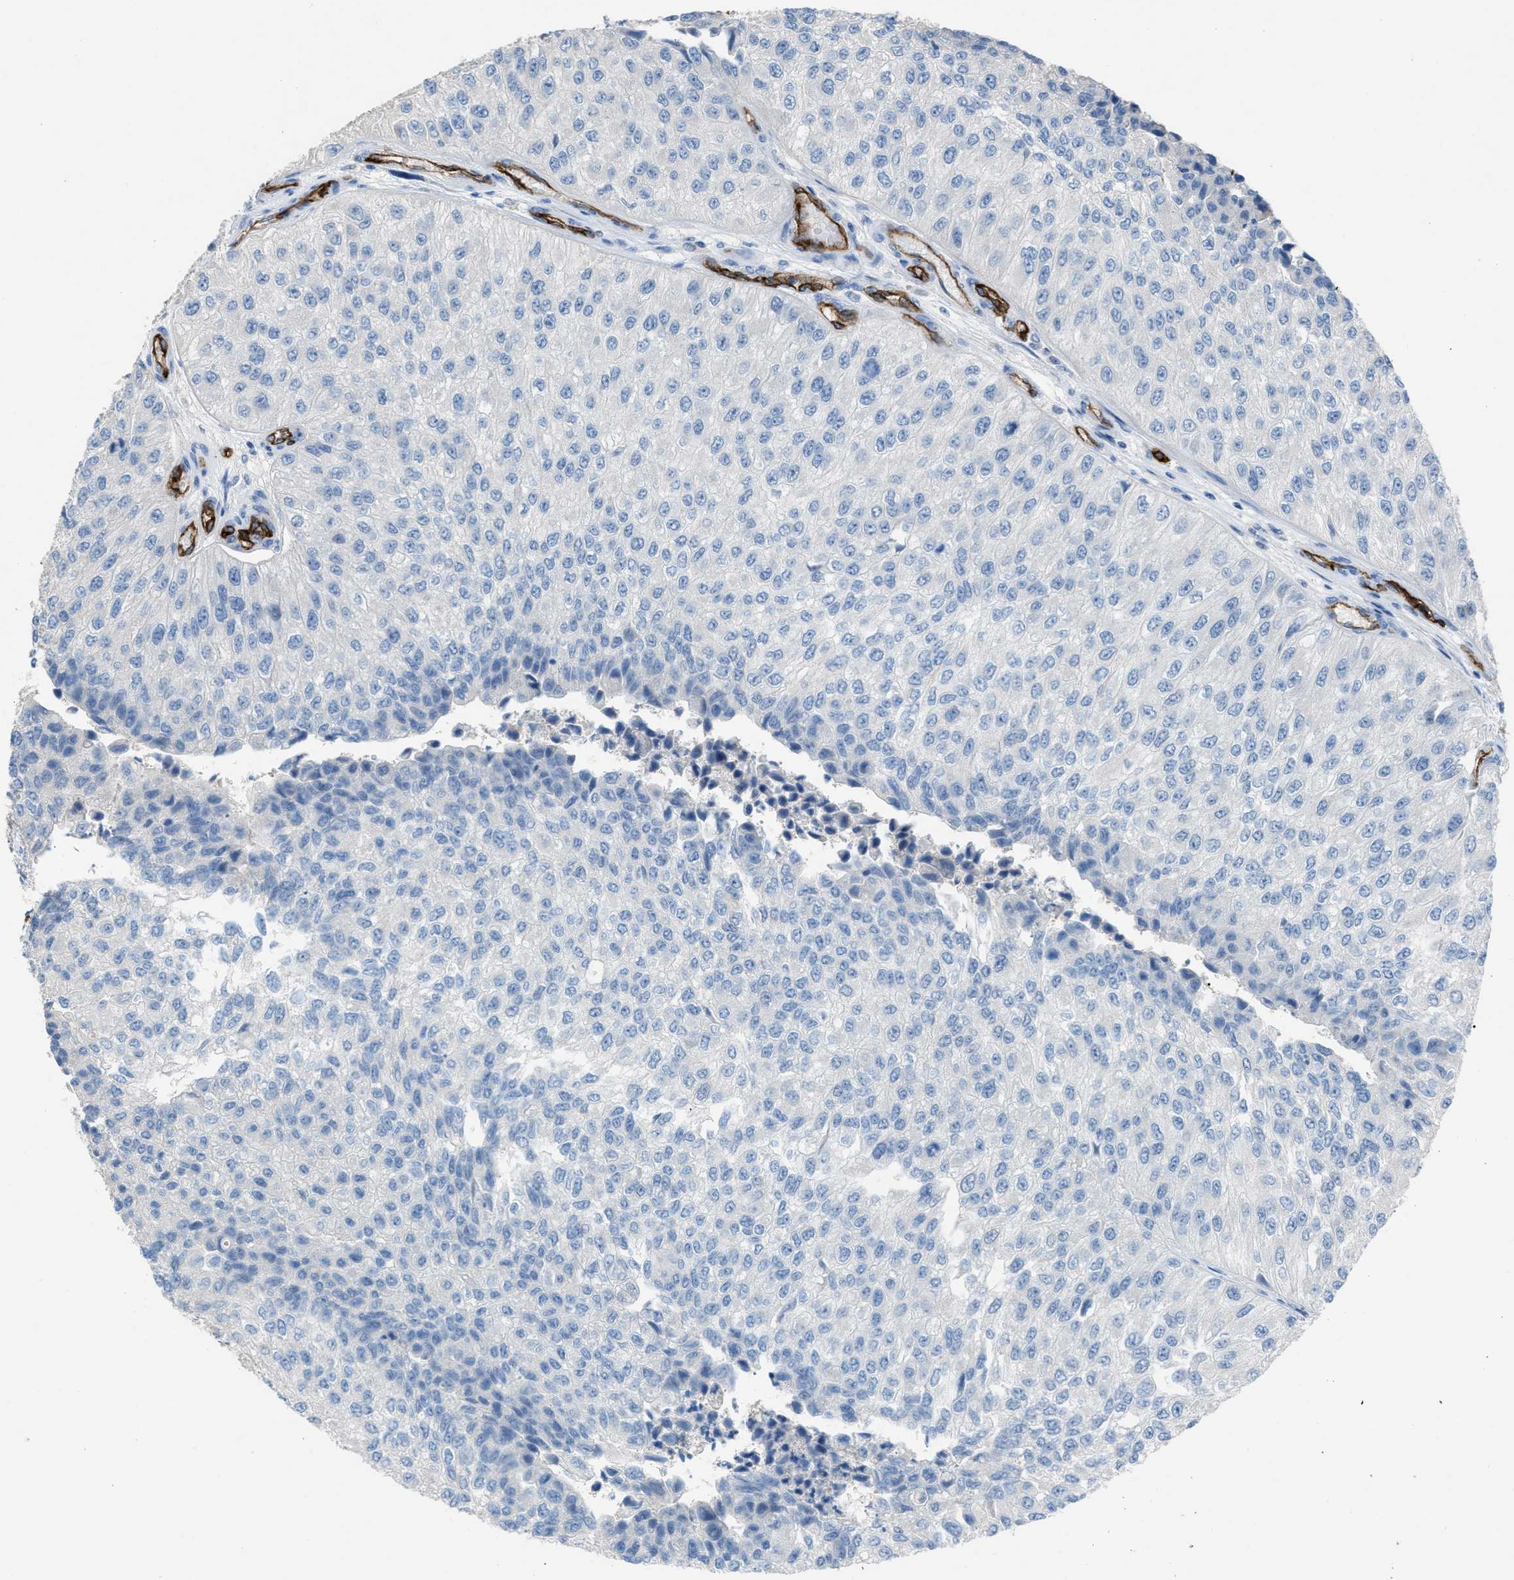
{"staining": {"intensity": "negative", "quantity": "none", "location": "none"}, "tissue": "urothelial cancer", "cell_type": "Tumor cells", "image_type": "cancer", "snomed": [{"axis": "morphology", "description": "Urothelial carcinoma, High grade"}, {"axis": "topography", "description": "Kidney"}, {"axis": "topography", "description": "Urinary bladder"}], "caption": "High power microscopy photomicrograph of an immunohistochemistry (IHC) photomicrograph of urothelial cancer, revealing no significant positivity in tumor cells.", "gene": "DYSF", "patient": {"sex": "male", "age": 77}}